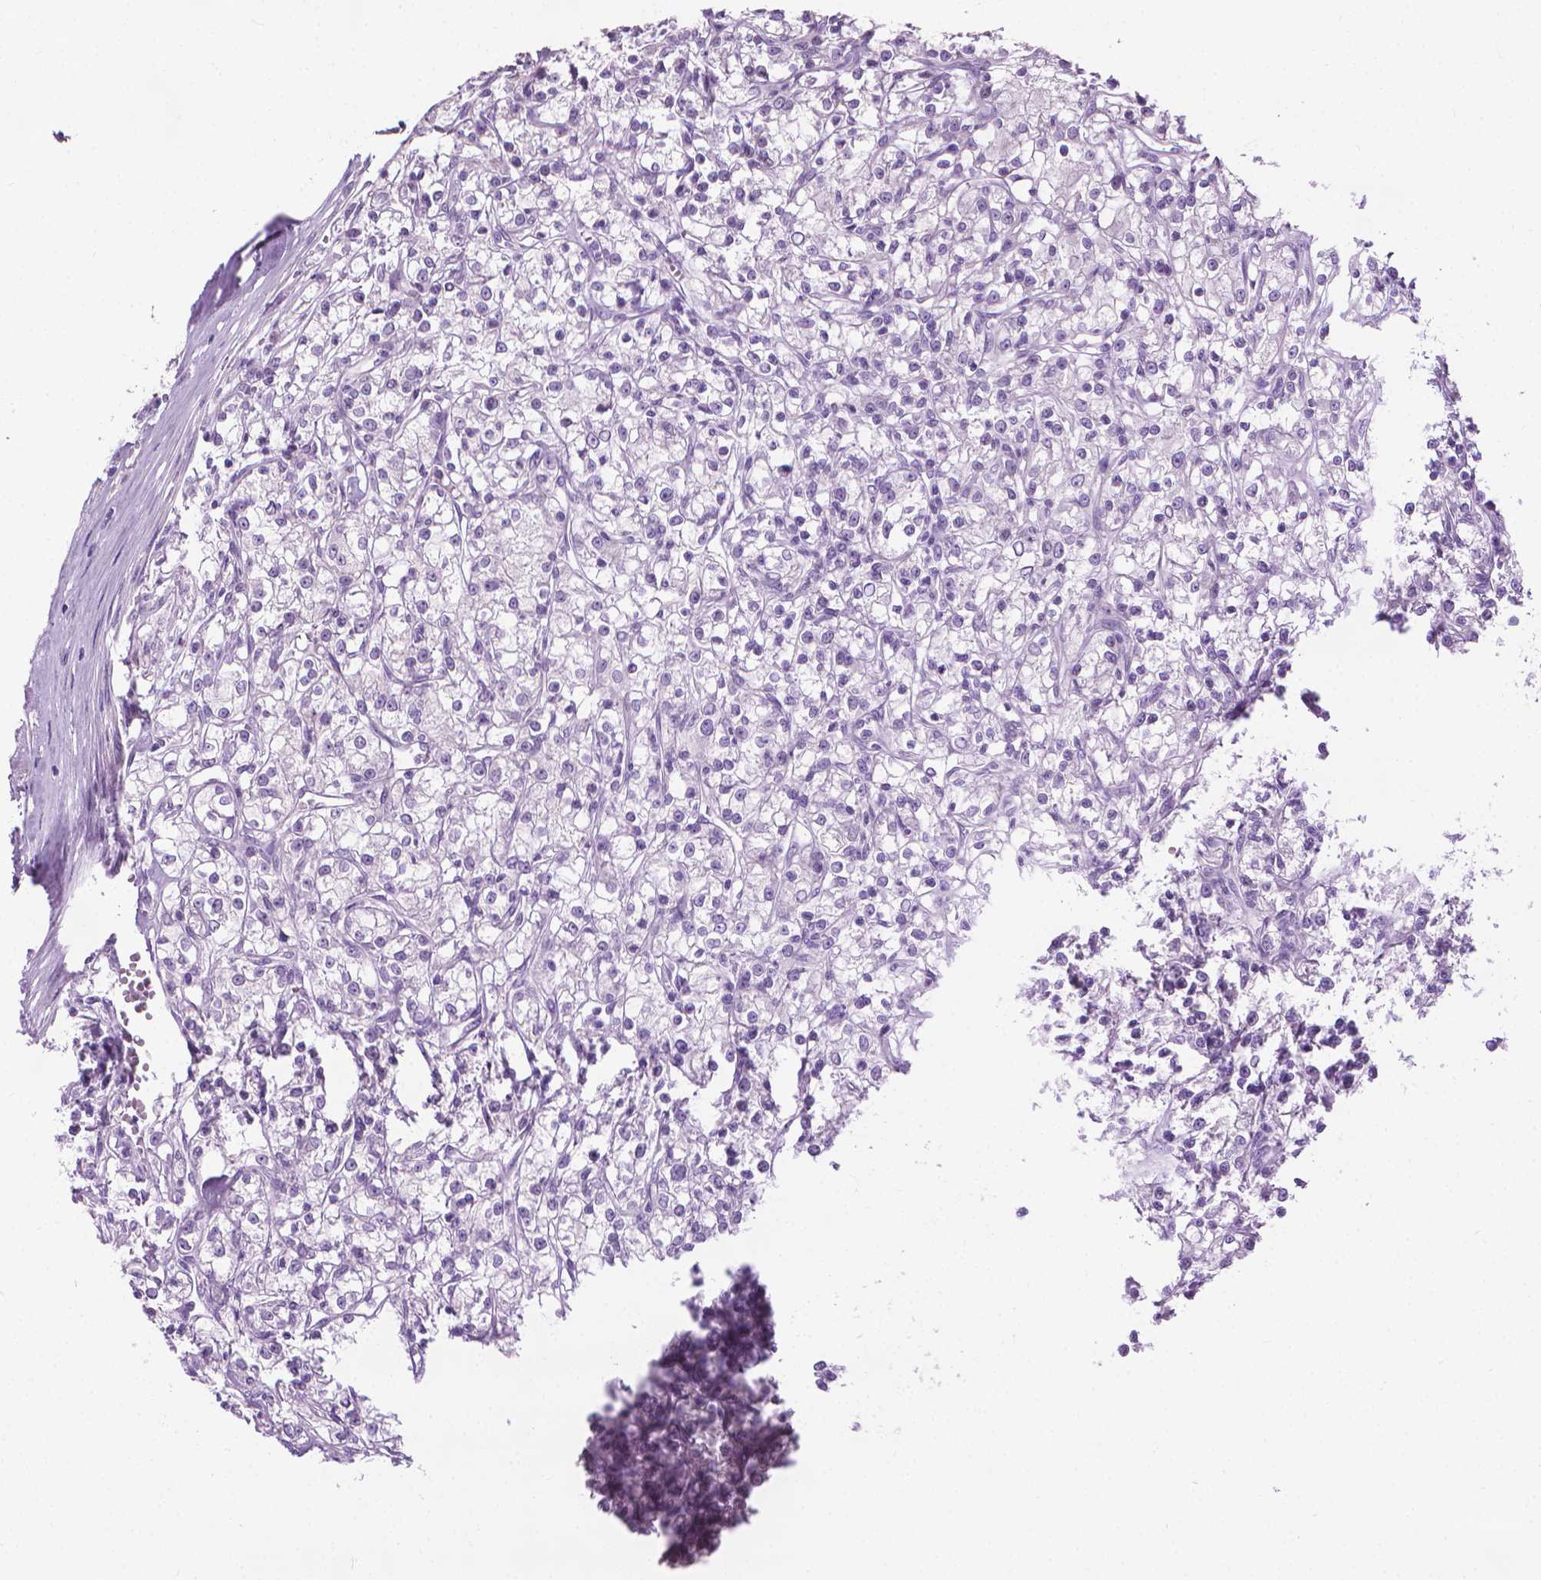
{"staining": {"intensity": "negative", "quantity": "none", "location": "none"}, "tissue": "renal cancer", "cell_type": "Tumor cells", "image_type": "cancer", "snomed": [{"axis": "morphology", "description": "Adenocarcinoma, NOS"}, {"axis": "topography", "description": "Kidney"}], "caption": "Image shows no protein positivity in tumor cells of renal adenocarcinoma tissue.", "gene": "DNAI7", "patient": {"sex": "female", "age": 59}}